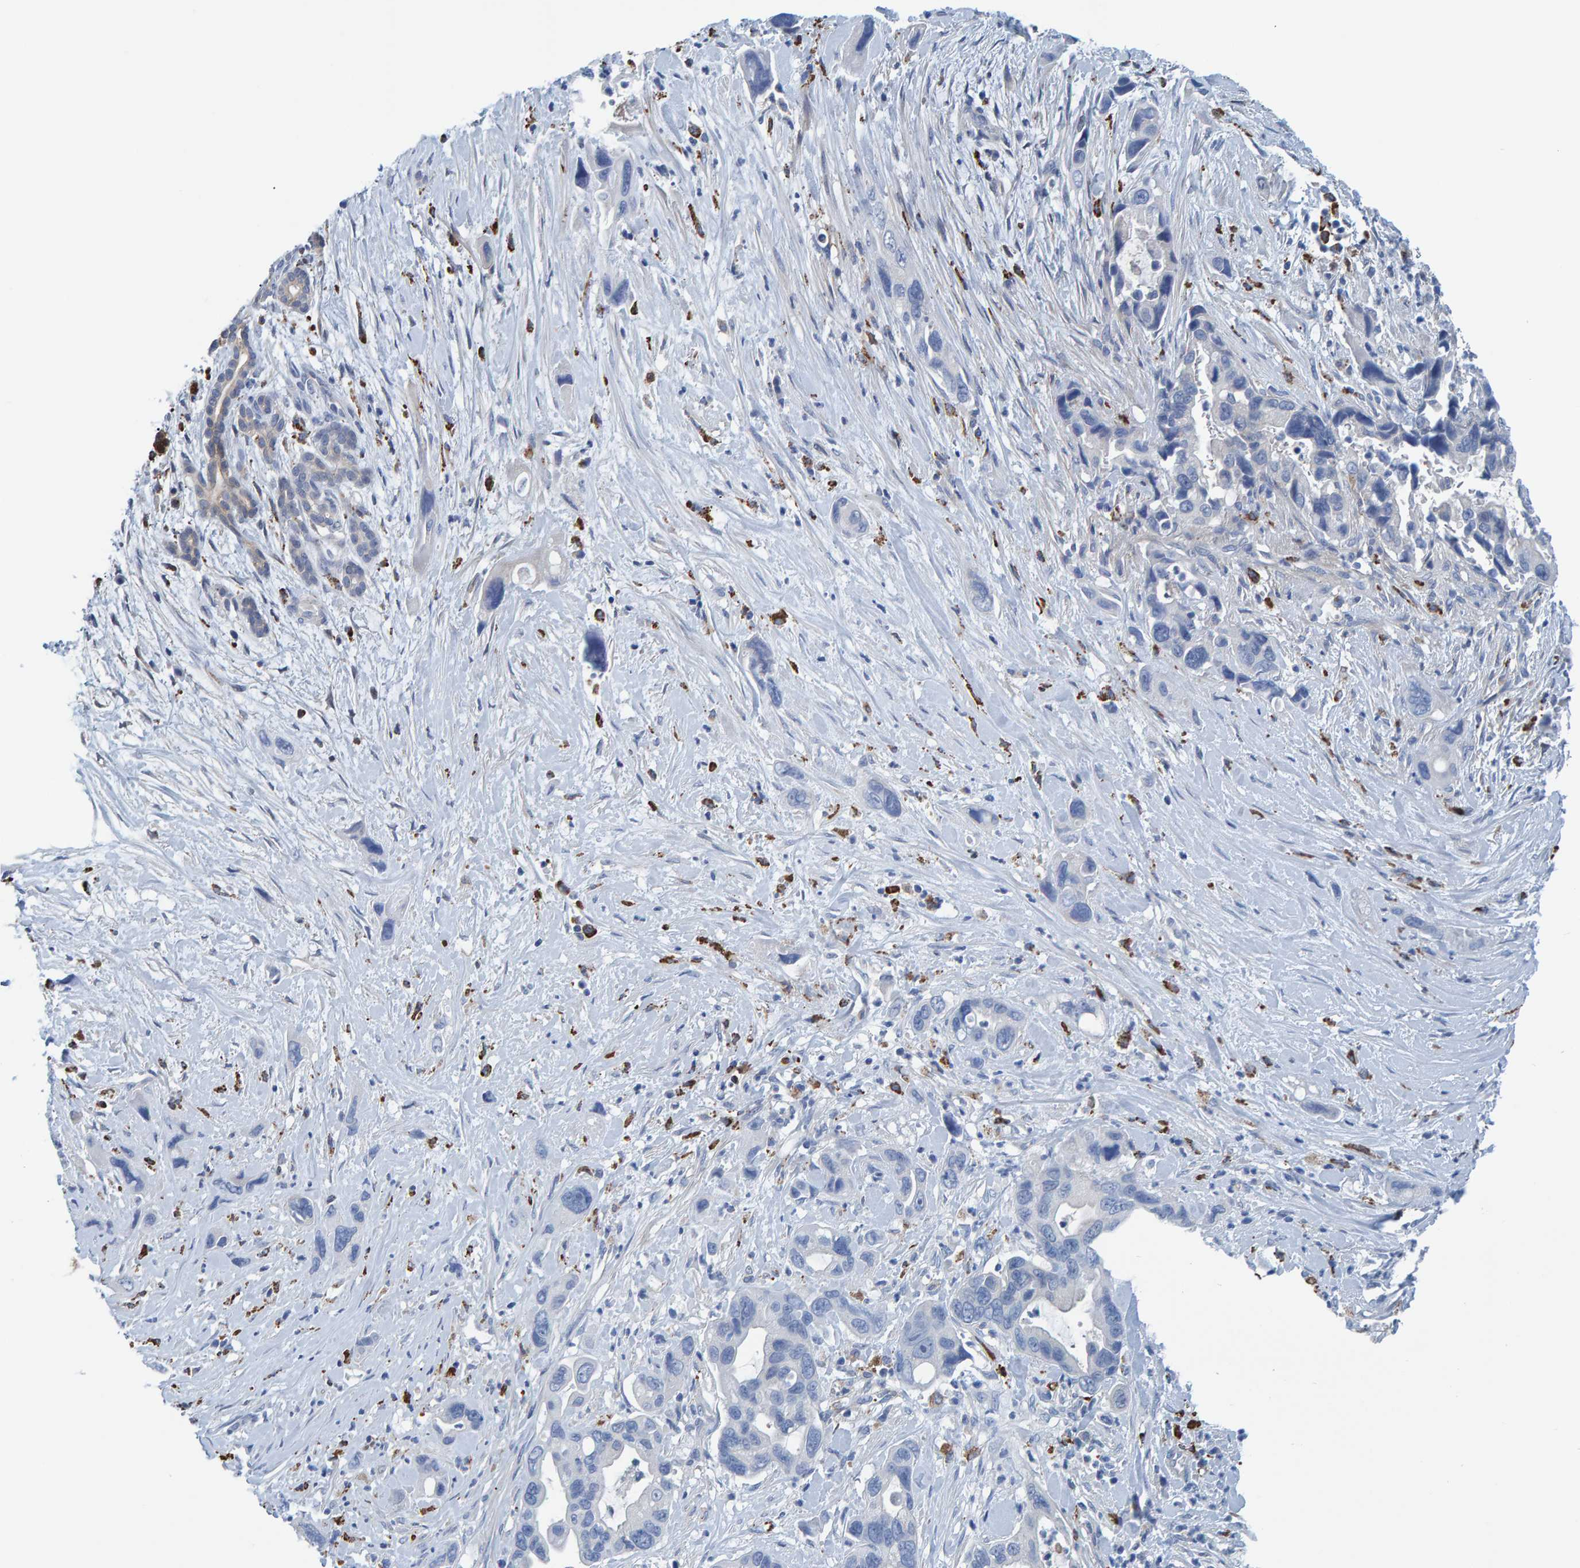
{"staining": {"intensity": "negative", "quantity": "none", "location": "none"}, "tissue": "pancreatic cancer", "cell_type": "Tumor cells", "image_type": "cancer", "snomed": [{"axis": "morphology", "description": "Adenocarcinoma, NOS"}, {"axis": "topography", "description": "Pancreas"}], "caption": "A micrograph of human pancreatic cancer (adenocarcinoma) is negative for staining in tumor cells.", "gene": "IDO1", "patient": {"sex": "female", "age": 70}}